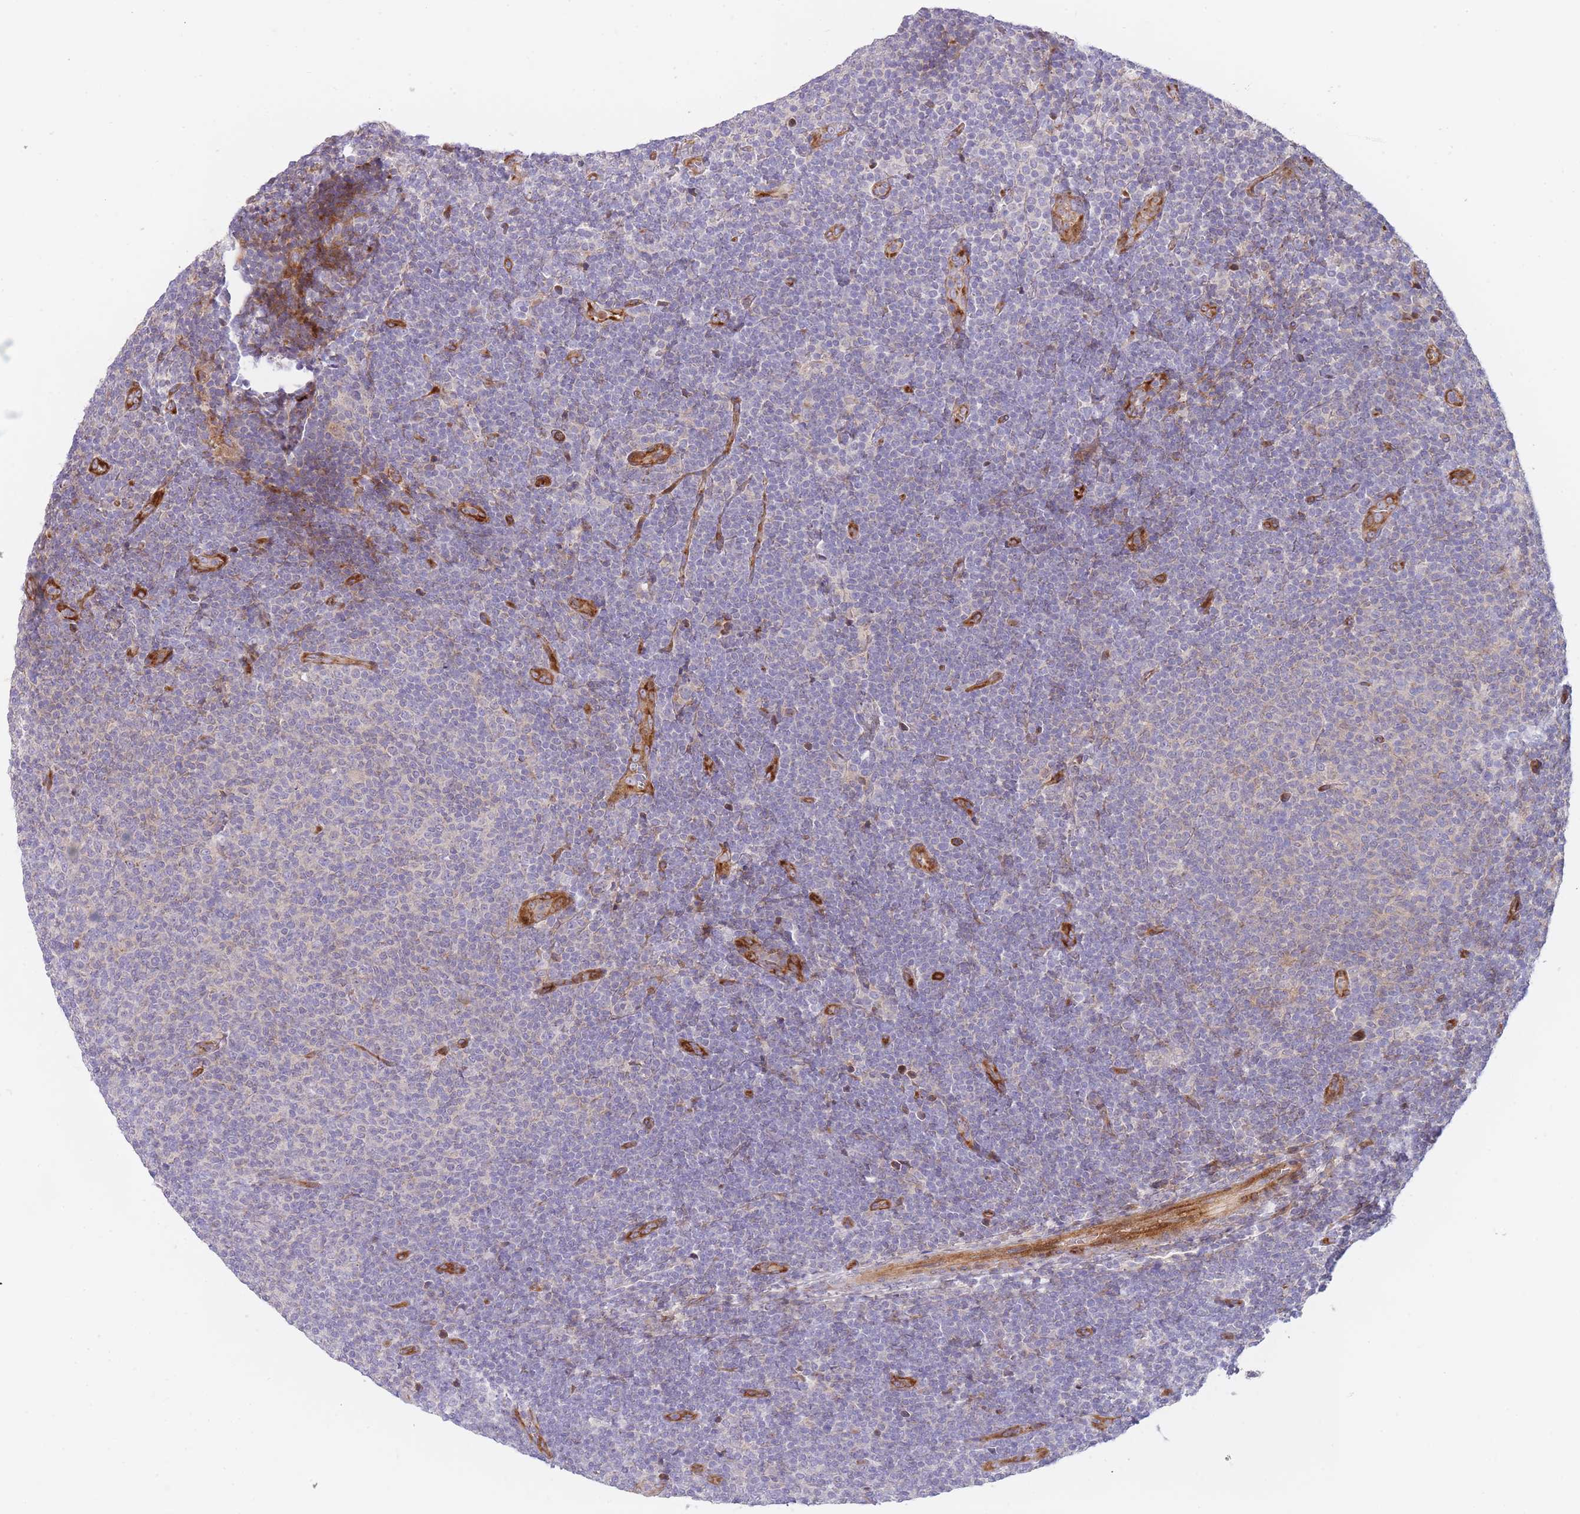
{"staining": {"intensity": "negative", "quantity": "none", "location": "none"}, "tissue": "lymphoma", "cell_type": "Tumor cells", "image_type": "cancer", "snomed": [{"axis": "morphology", "description": "Malignant lymphoma, non-Hodgkin's type, Low grade"}, {"axis": "topography", "description": "Lymph node"}], "caption": "High magnification brightfield microscopy of malignant lymphoma, non-Hodgkin's type (low-grade) stained with DAB (brown) and counterstained with hematoxylin (blue): tumor cells show no significant expression.", "gene": "ATP5MC2", "patient": {"sex": "male", "age": 66}}